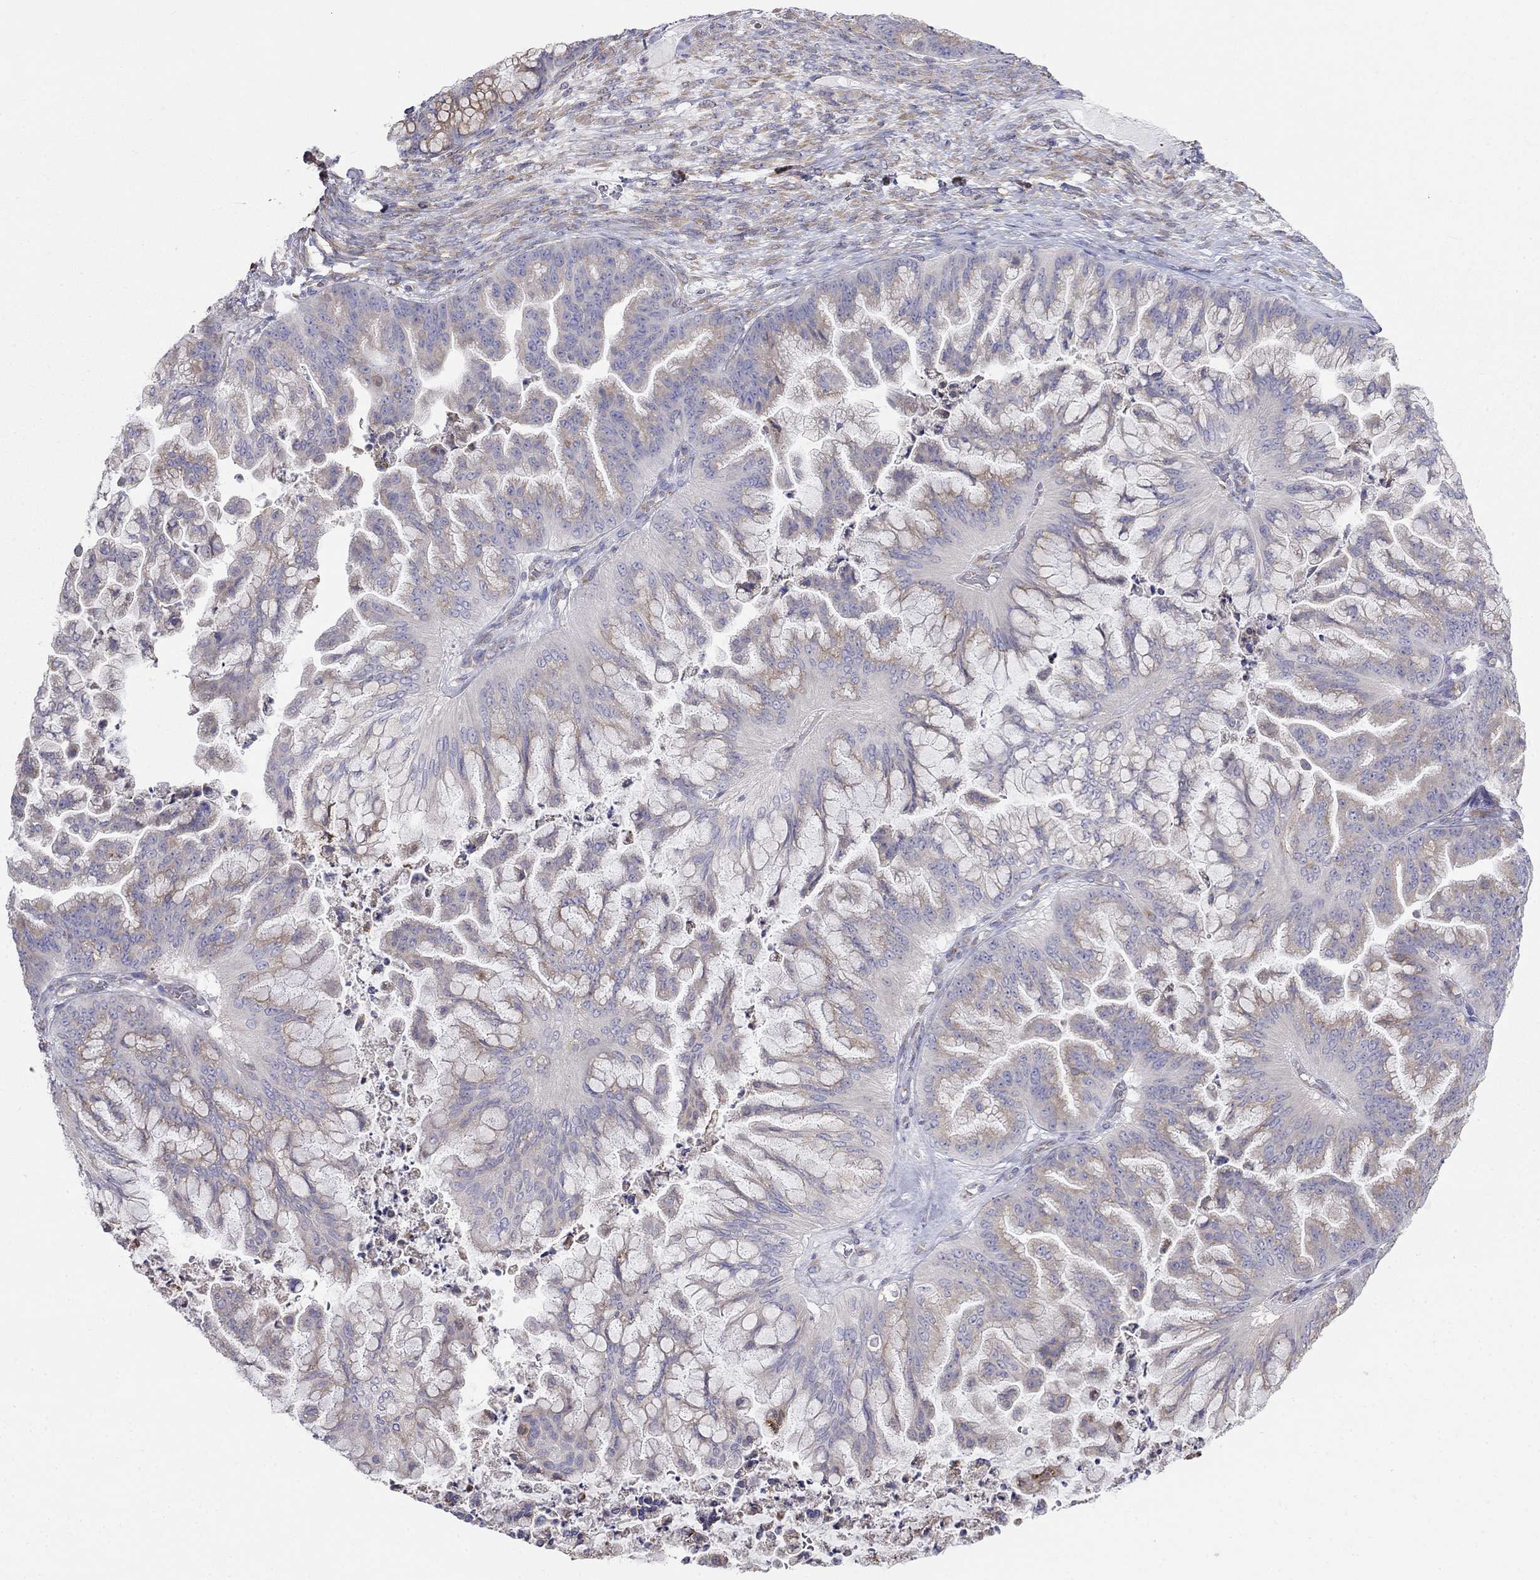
{"staining": {"intensity": "weak", "quantity": ">75%", "location": "cytoplasmic/membranous"}, "tissue": "ovarian cancer", "cell_type": "Tumor cells", "image_type": "cancer", "snomed": [{"axis": "morphology", "description": "Cystadenocarcinoma, mucinous, NOS"}, {"axis": "topography", "description": "Ovary"}], "caption": "An IHC image of neoplastic tissue is shown. Protein staining in brown shows weak cytoplasmic/membranous positivity in ovarian mucinous cystadenocarcinoma within tumor cells. (Stains: DAB in brown, nuclei in blue, Microscopy: brightfield microscopy at high magnification).", "gene": "LONRF2", "patient": {"sex": "female", "age": 67}}